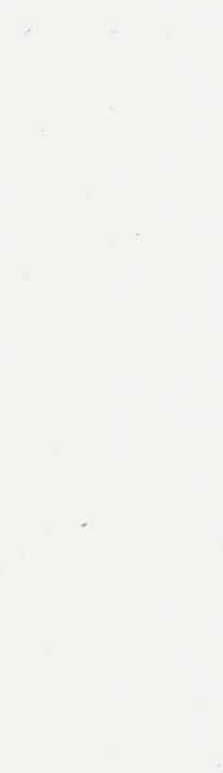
{"staining": {"intensity": "negative", "quantity": "none", "location": "none"}, "tissue": "adipose tissue", "cell_type": "Adipocytes", "image_type": "normal", "snomed": [{"axis": "morphology", "description": "Normal tissue, NOS"}, {"axis": "topography", "description": "Breast"}], "caption": "Immunohistochemical staining of unremarkable adipose tissue displays no significant positivity in adipocytes.", "gene": "TRIM13", "patient": {"sex": "female", "age": 45}}